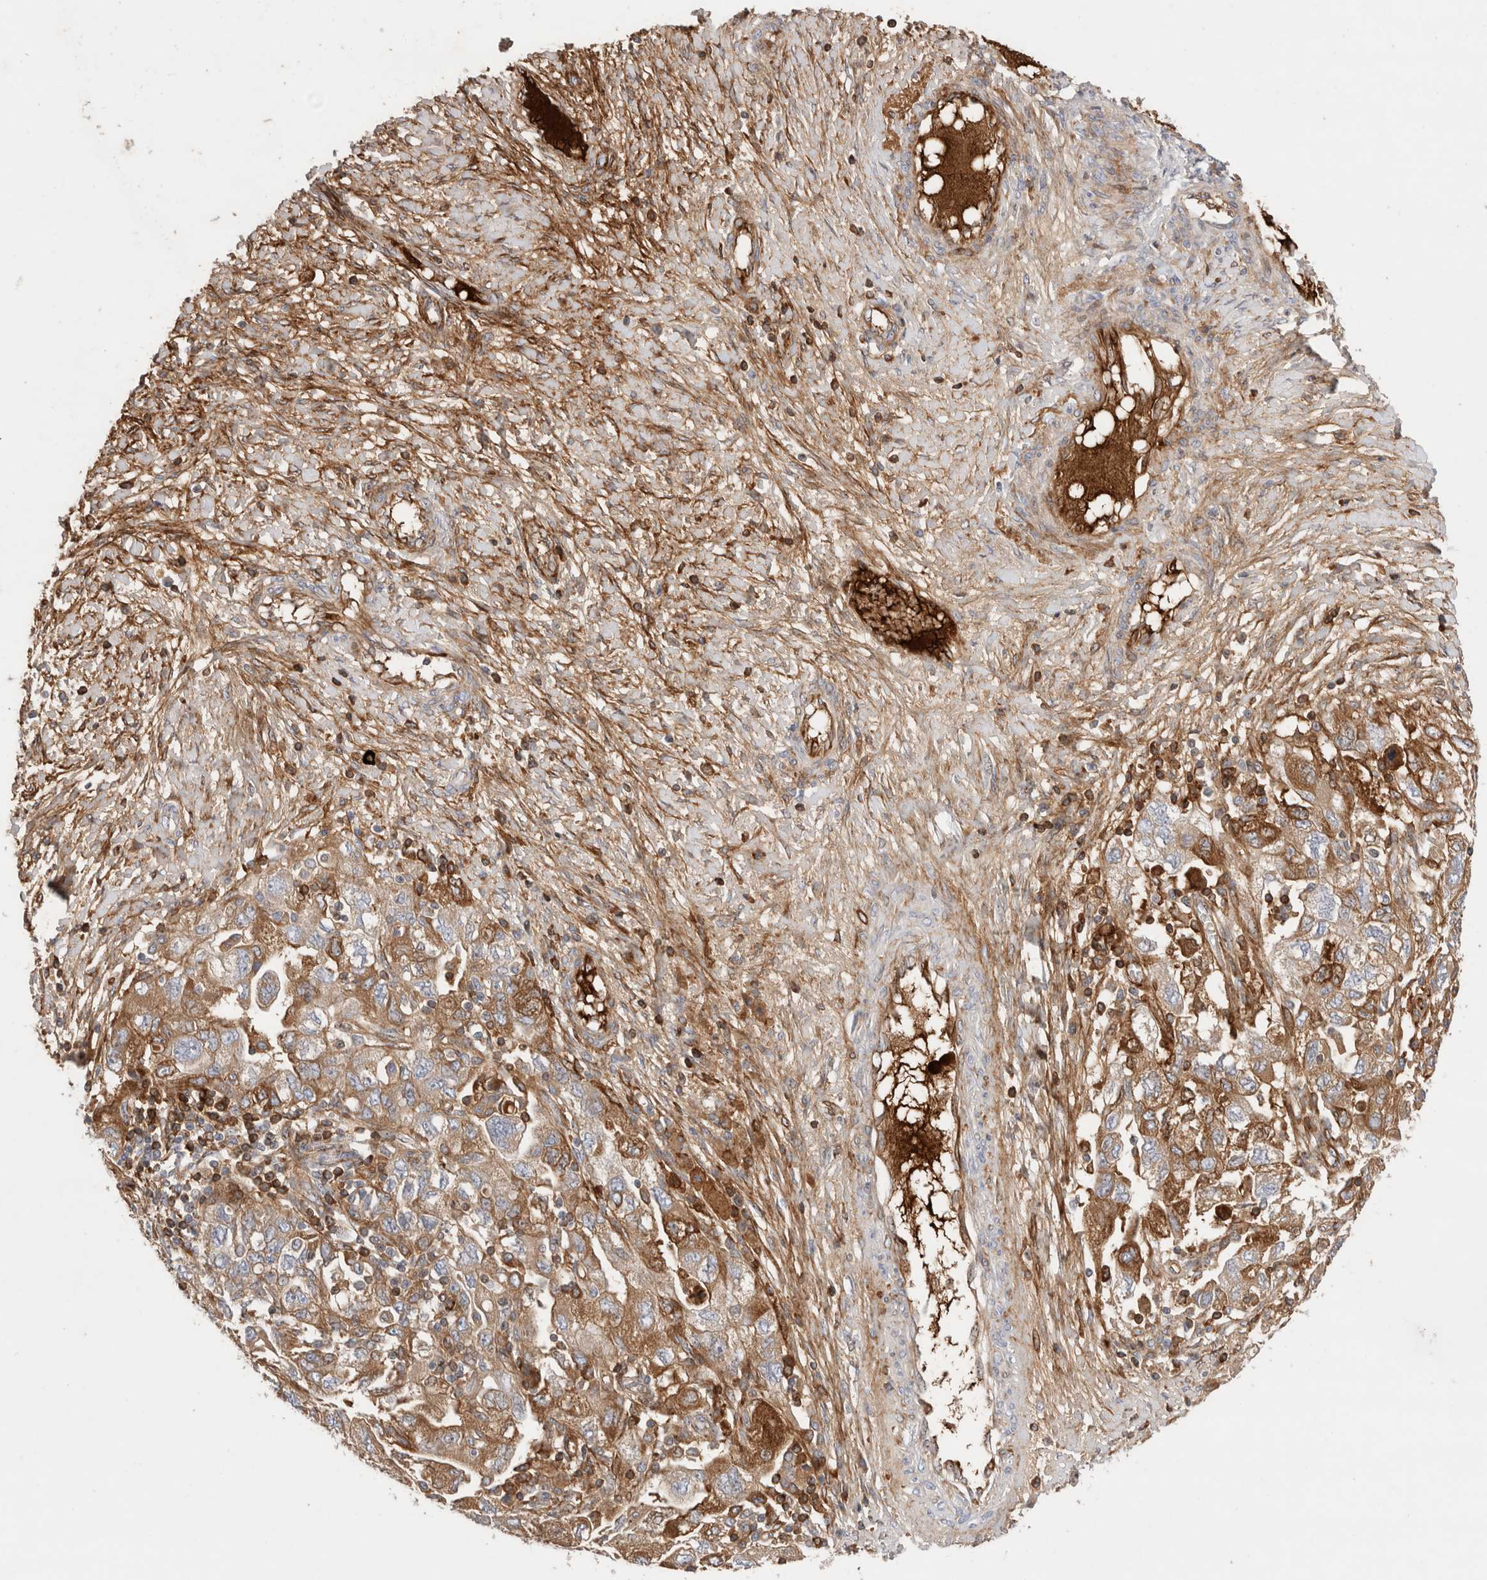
{"staining": {"intensity": "moderate", "quantity": ">75%", "location": "cytoplasmic/membranous"}, "tissue": "ovarian cancer", "cell_type": "Tumor cells", "image_type": "cancer", "snomed": [{"axis": "morphology", "description": "Carcinoma, NOS"}, {"axis": "morphology", "description": "Cystadenocarcinoma, serous, NOS"}, {"axis": "topography", "description": "Ovary"}], "caption": "Human ovarian cancer stained with a brown dye demonstrates moderate cytoplasmic/membranous positive staining in approximately >75% of tumor cells.", "gene": "ECHDC2", "patient": {"sex": "female", "age": 69}}